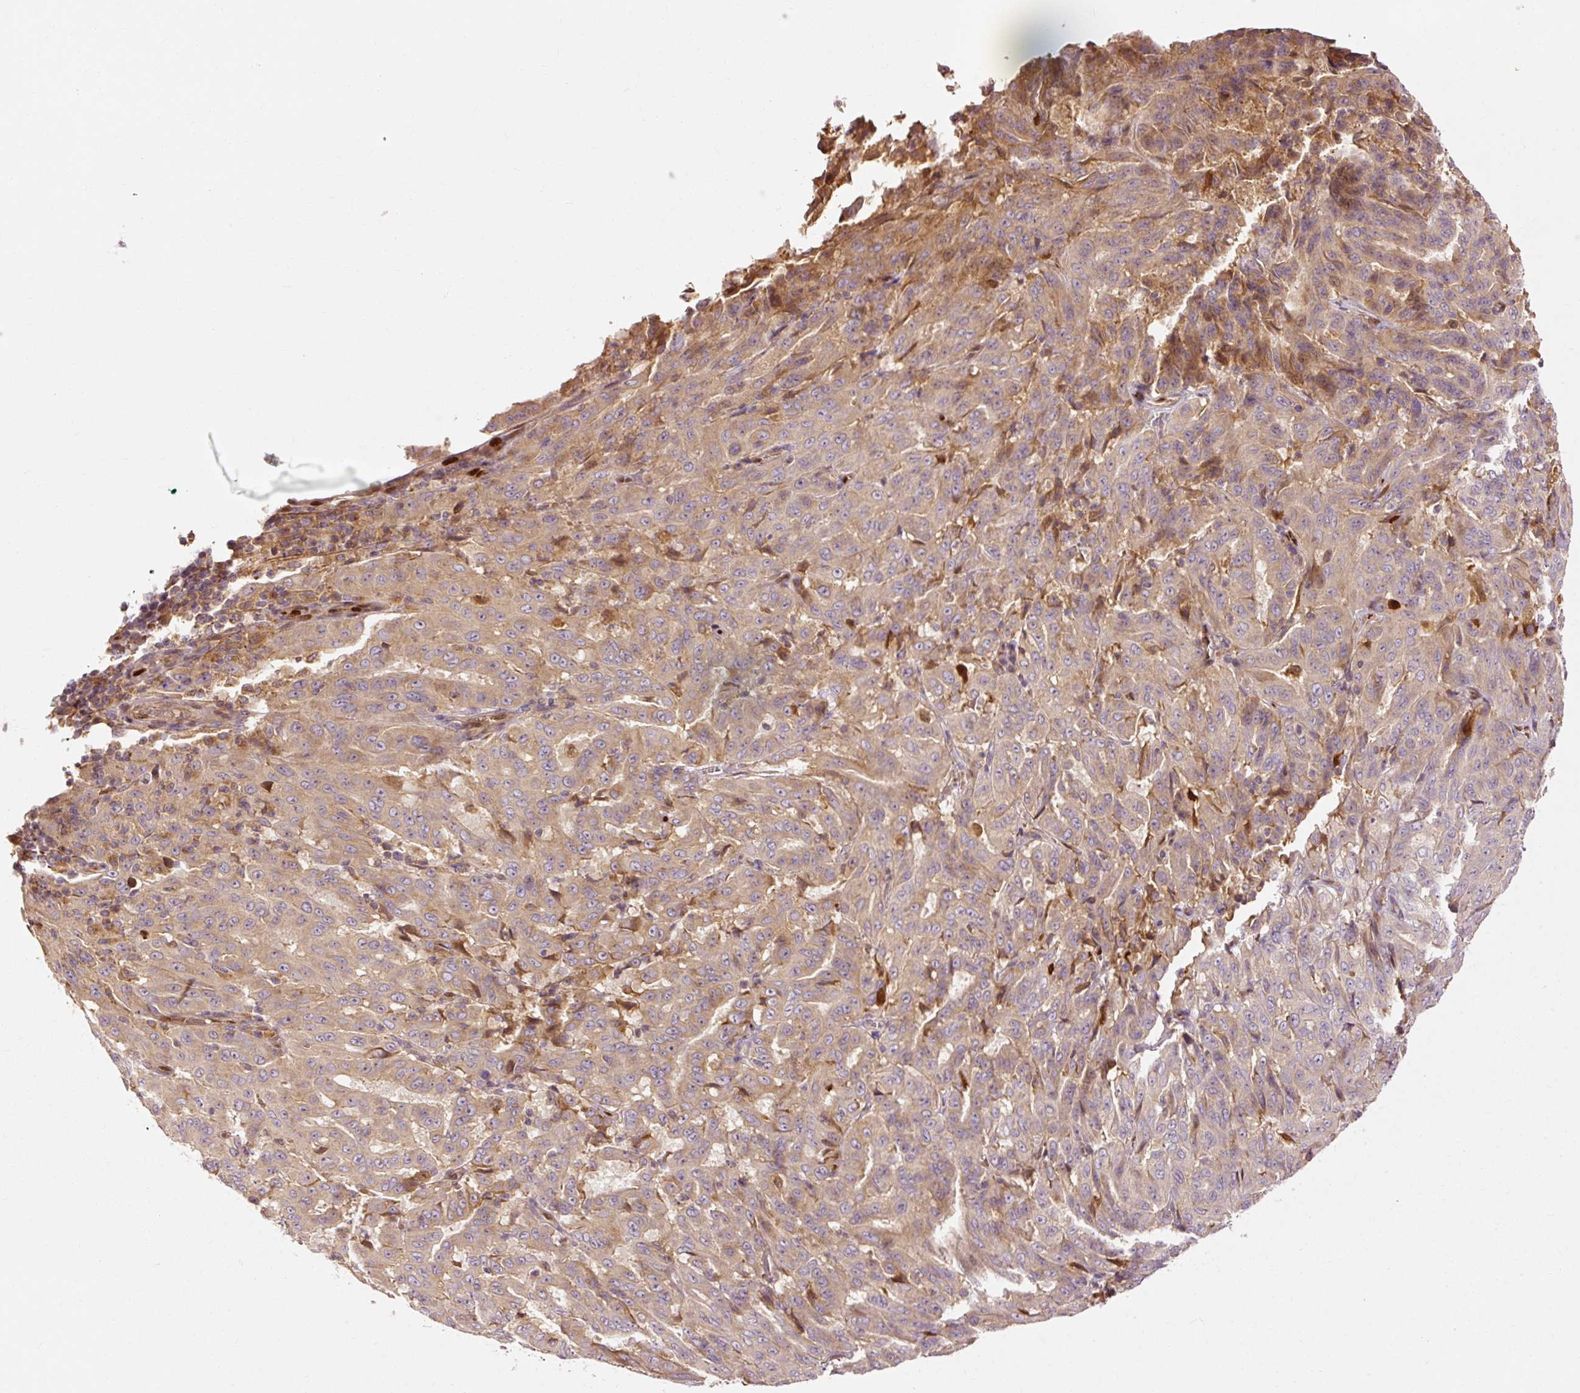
{"staining": {"intensity": "moderate", "quantity": ">75%", "location": "cytoplasmic/membranous"}, "tissue": "pancreatic cancer", "cell_type": "Tumor cells", "image_type": "cancer", "snomed": [{"axis": "morphology", "description": "Adenocarcinoma, NOS"}, {"axis": "topography", "description": "Pancreas"}], "caption": "A histopathology image of human pancreatic cancer (adenocarcinoma) stained for a protein shows moderate cytoplasmic/membranous brown staining in tumor cells.", "gene": "NAPA", "patient": {"sex": "male", "age": 63}}